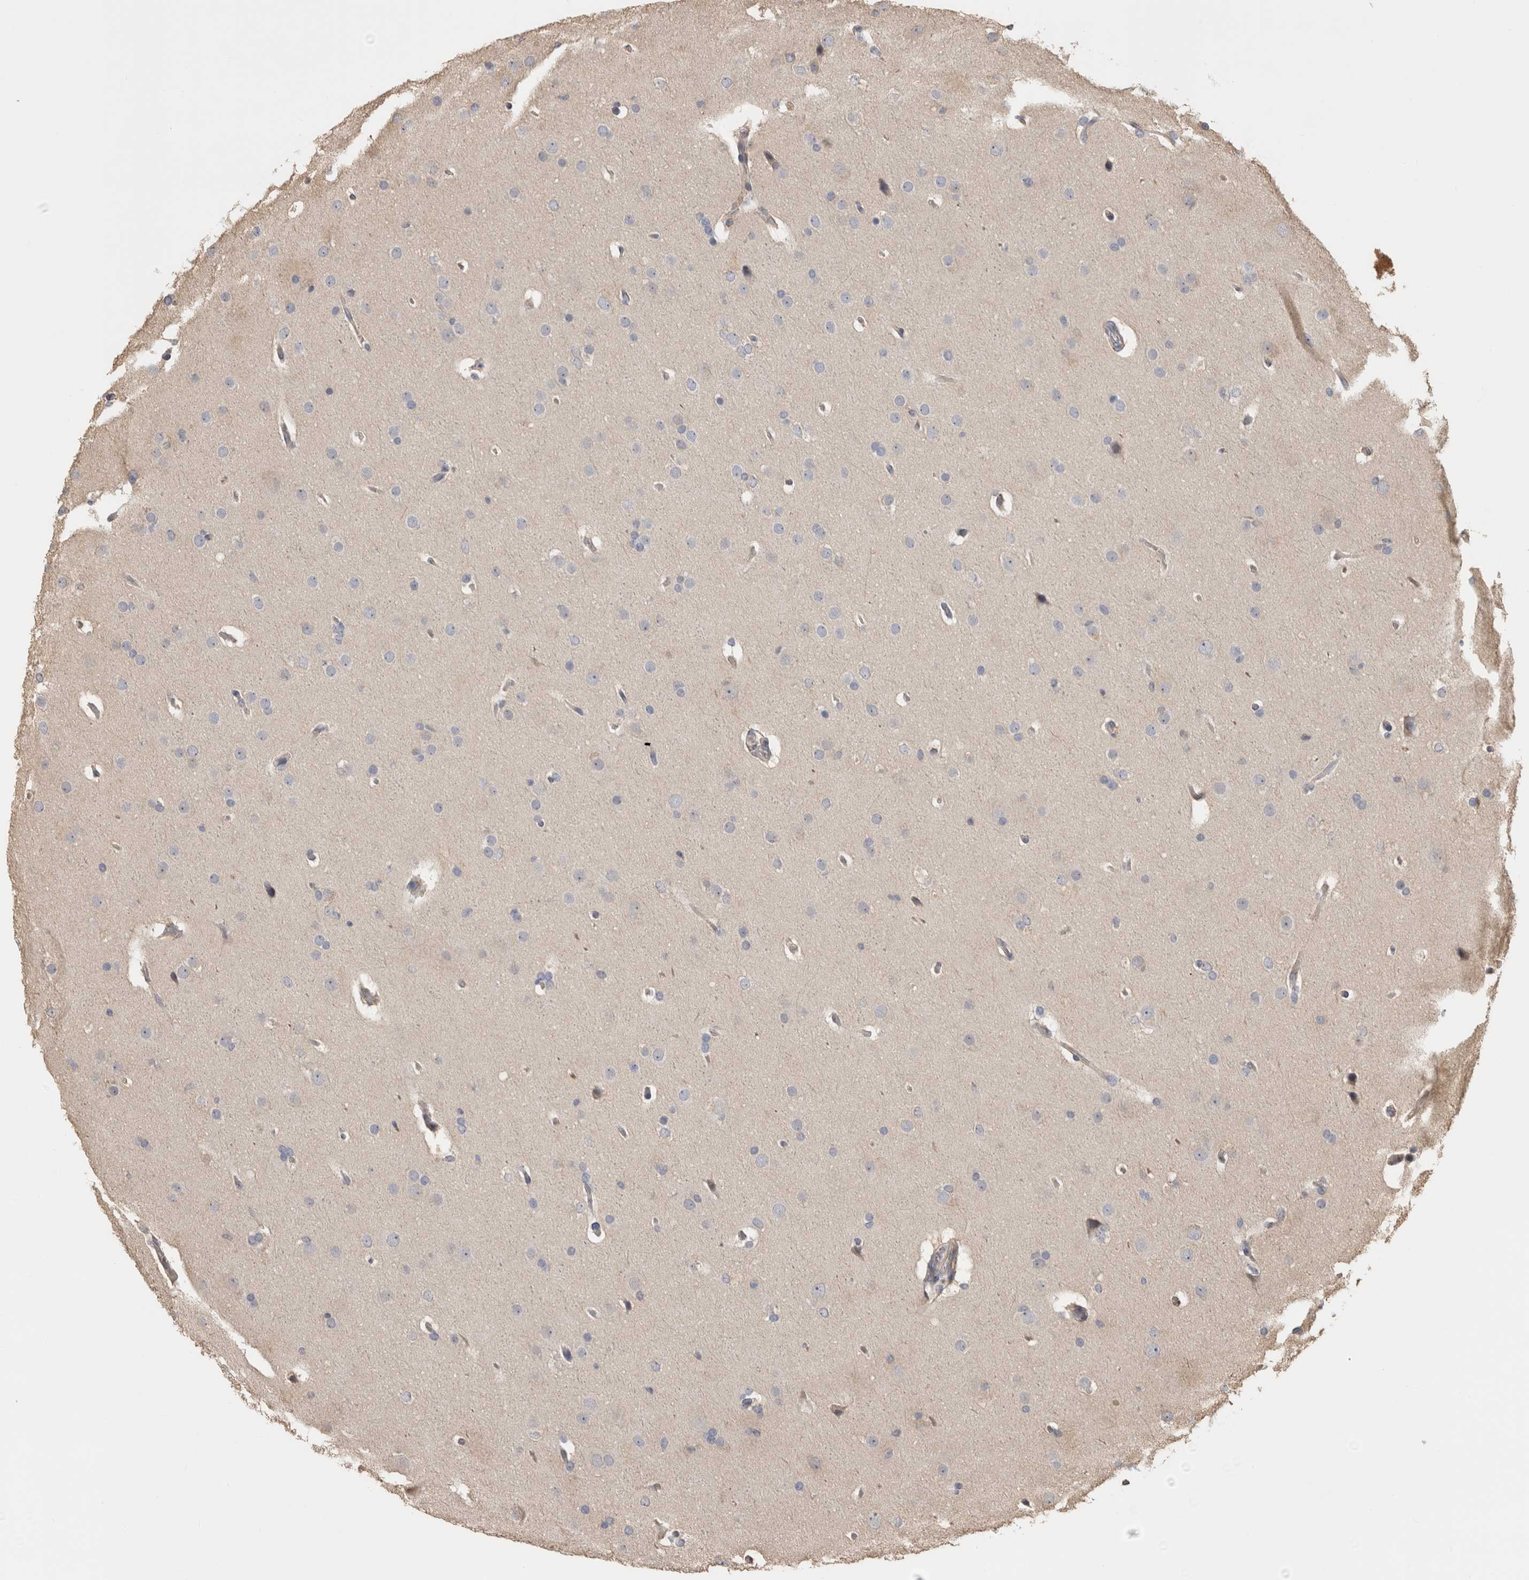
{"staining": {"intensity": "negative", "quantity": "none", "location": "none"}, "tissue": "glioma", "cell_type": "Tumor cells", "image_type": "cancer", "snomed": [{"axis": "morphology", "description": "Glioma, malignant, Low grade"}, {"axis": "topography", "description": "Brain"}], "caption": "Tumor cells are negative for protein expression in human glioma.", "gene": "CLIP1", "patient": {"sex": "female", "age": 37}}